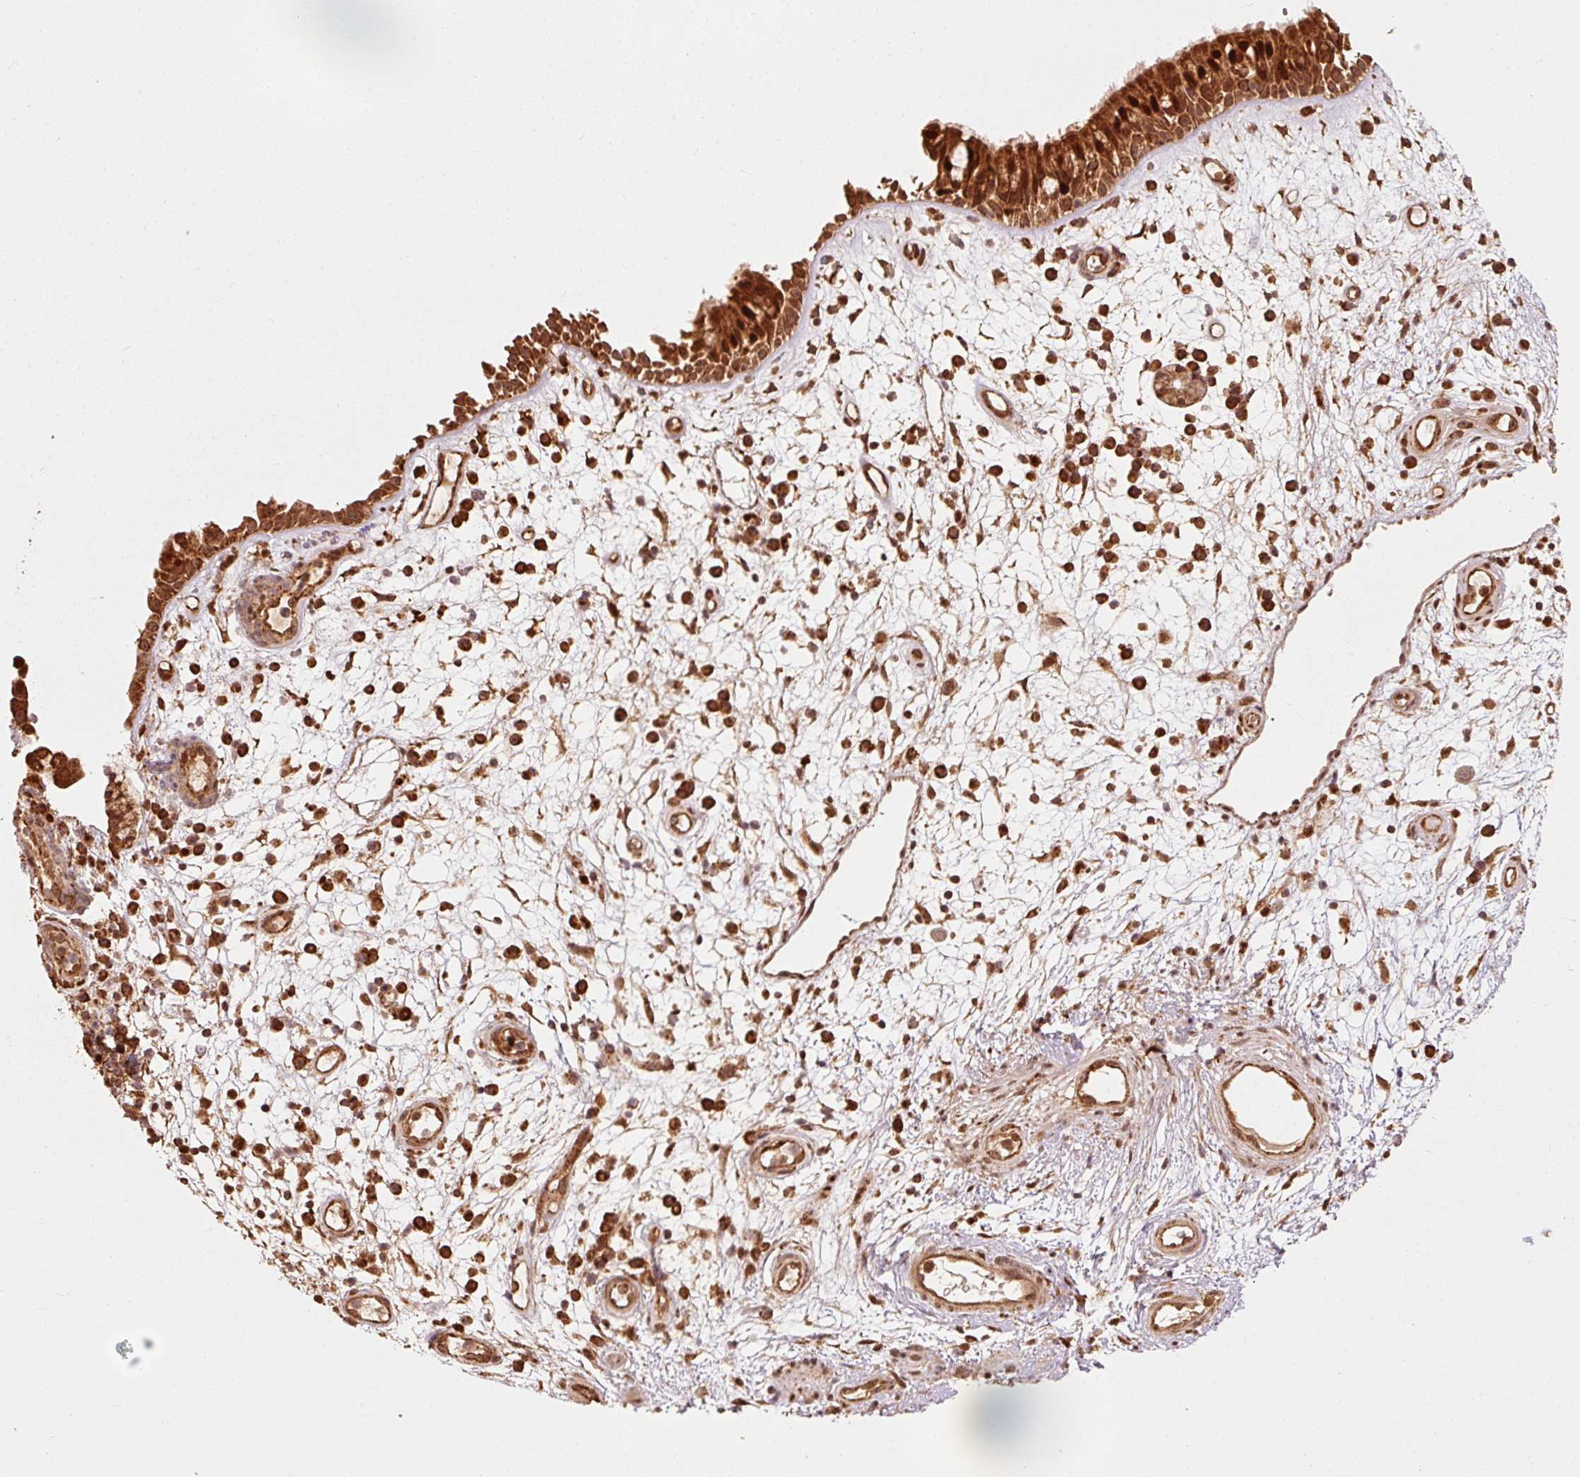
{"staining": {"intensity": "strong", "quantity": ">75%", "location": "cytoplasmic/membranous,nuclear"}, "tissue": "nasopharynx", "cell_type": "Respiratory epithelial cells", "image_type": "normal", "snomed": [{"axis": "morphology", "description": "Normal tissue, NOS"}, {"axis": "morphology", "description": "Inflammation, NOS"}, {"axis": "topography", "description": "Nasopharynx"}], "caption": "IHC image of normal nasopharynx stained for a protein (brown), which shows high levels of strong cytoplasmic/membranous,nuclear staining in about >75% of respiratory epithelial cells.", "gene": "MRPL16", "patient": {"sex": "male", "age": 54}}